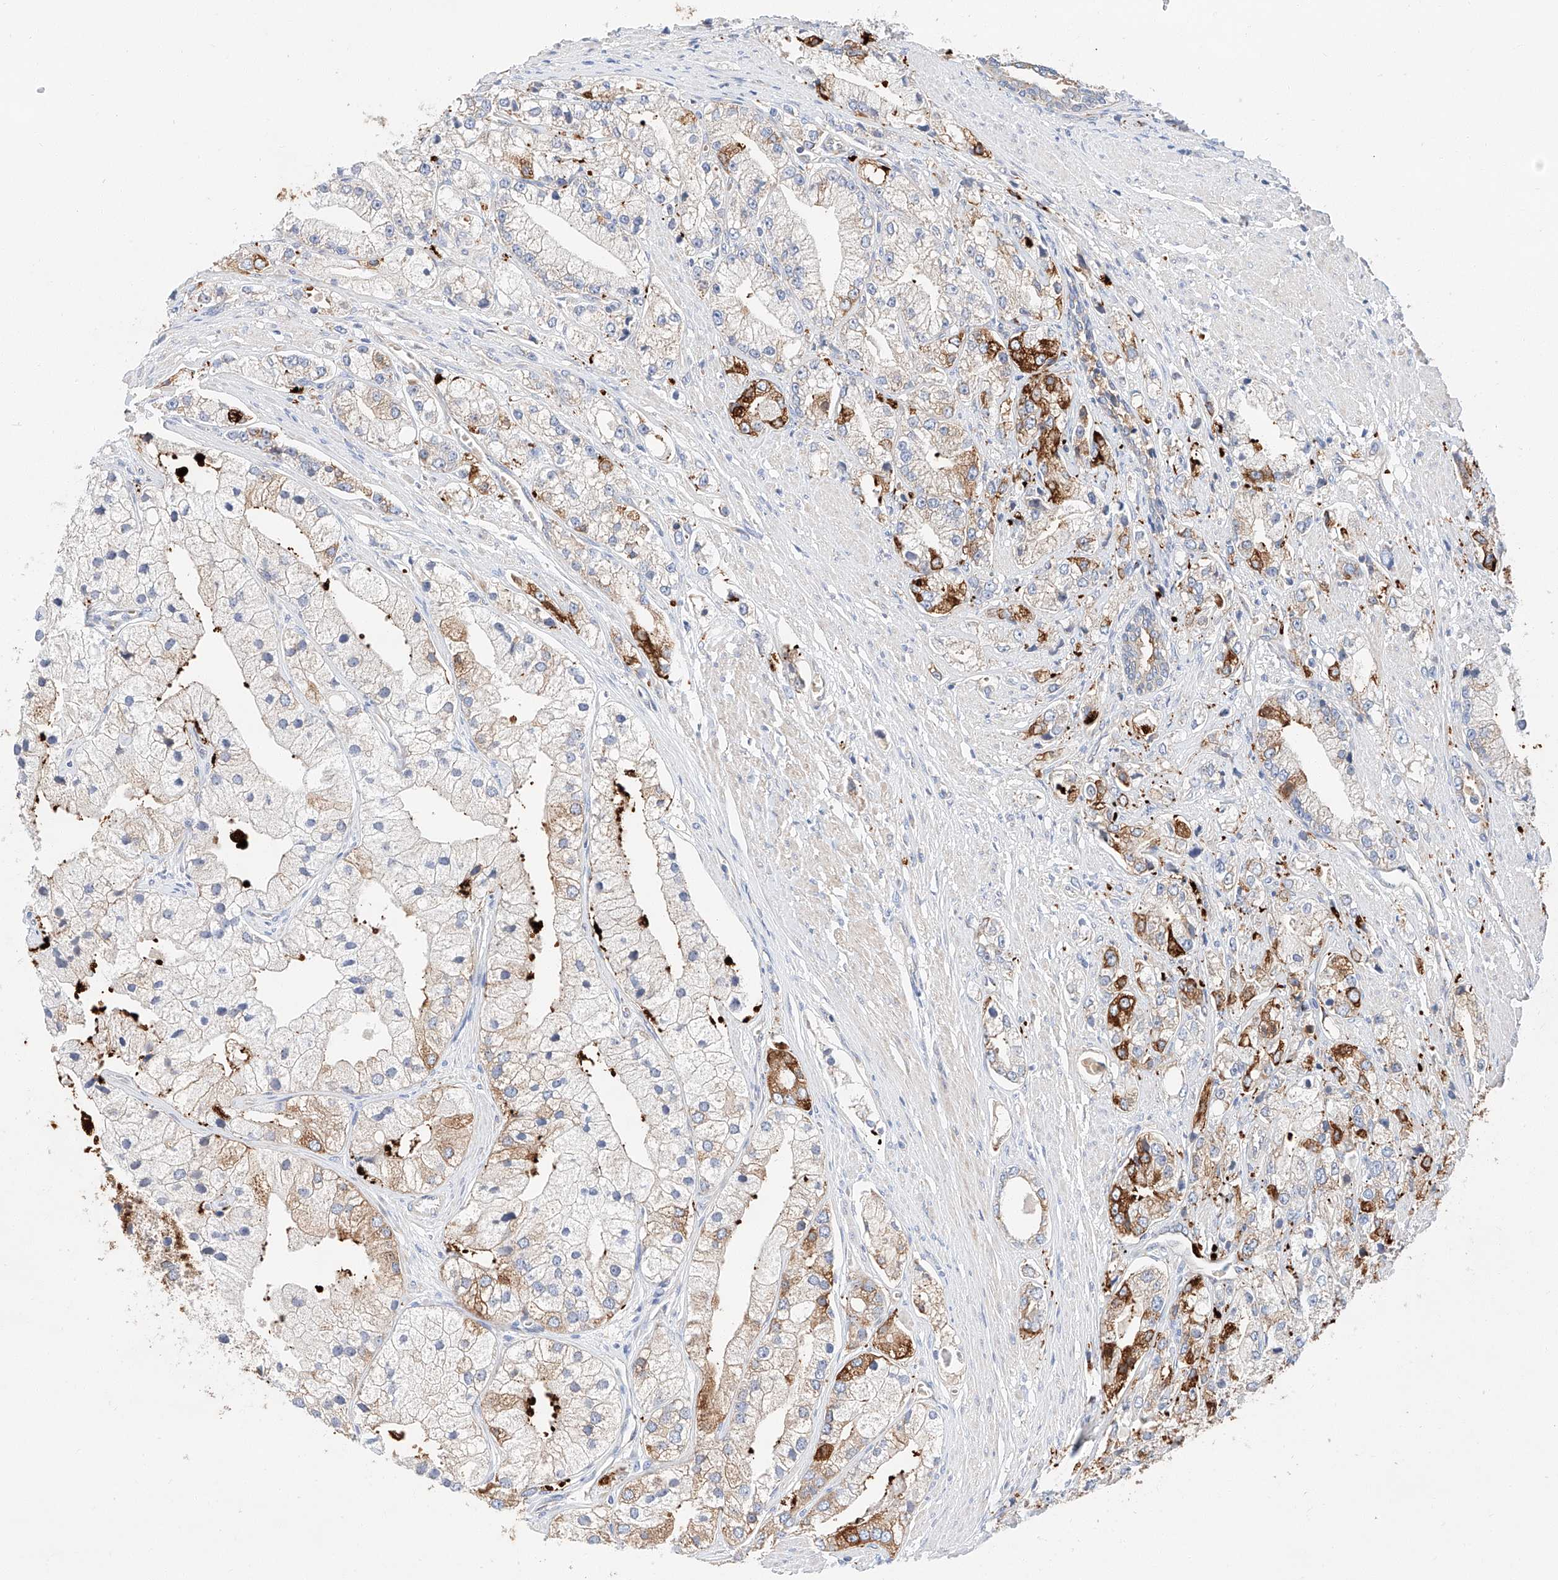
{"staining": {"intensity": "moderate", "quantity": "<25%", "location": "cytoplasmic/membranous"}, "tissue": "prostate cancer", "cell_type": "Tumor cells", "image_type": "cancer", "snomed": [{"axis": "morphology", "description": "Adenocarcinoma, High grade"}, {"axis": "topography", "description": "Prostate"}], "caption": "IHC staining of prostate high-grade adenocarcinoma, which reveals low levels of moderate cytoplasmic/membranous staining in about <25% of tumor cells indicating moderate cytoplasmic/membranous protein expression. The staining was performed using DAB (3,3'-diaminobenzidine) (brown) for protein detection and nuclei were counterstained in hematoxylin (blue).", "gene": "GLMN", "patient": {"sex": "male", "age": 50}}